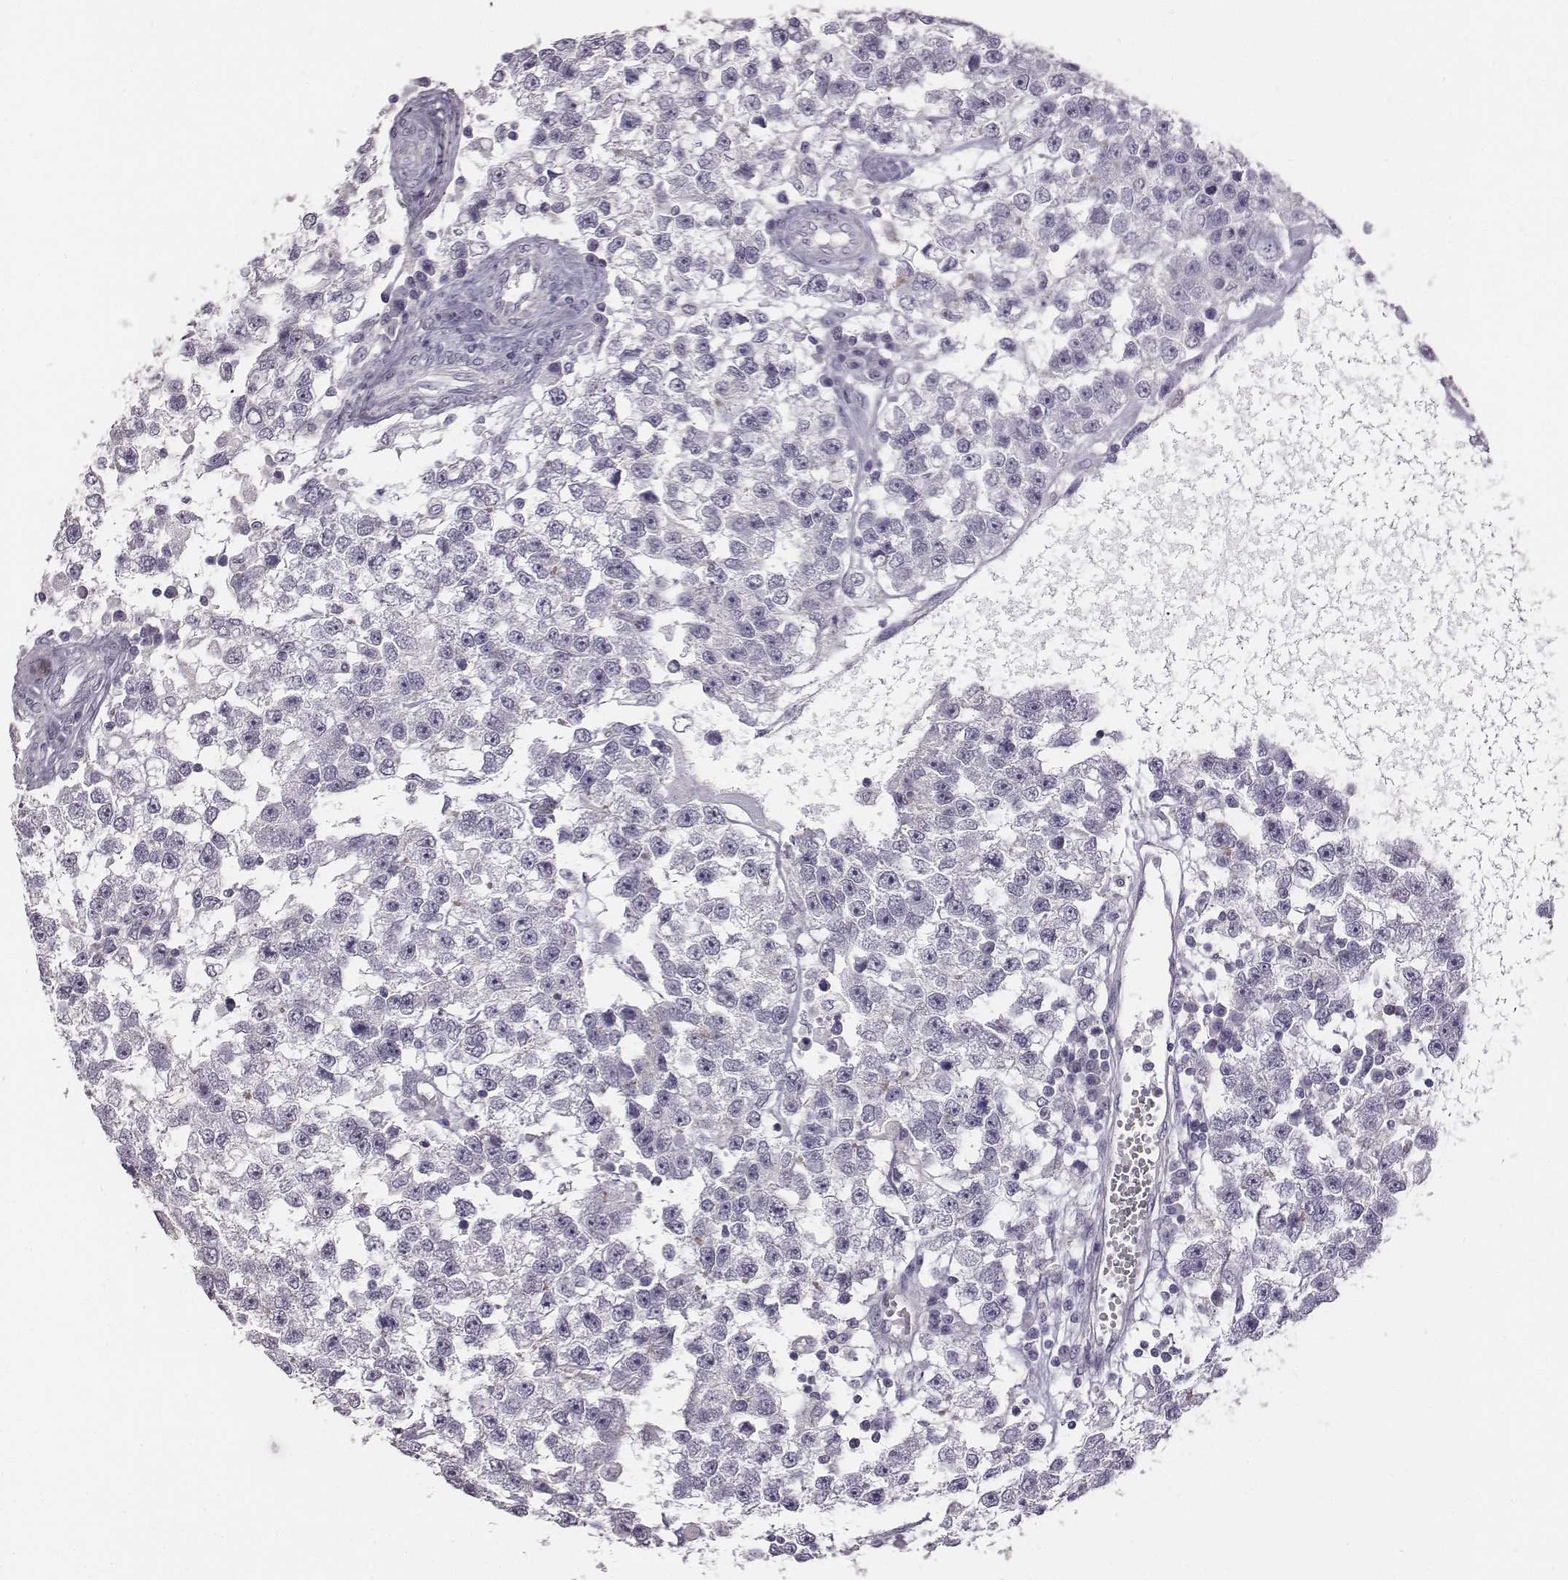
{"staining": {"intensity": "negative", "quantity": "none", "location": "none"}, "tissue": "testis cancer", "cell_type": "Tumor cells", "image_type": "cancer", "snomed": [{"axis": "morphology", "description": "Seminoma, NOS"}, {"axis": "topography", "description": "Testis"}], "caption": "Testis seminoma was stained to show a protein in brown. There is no significant positivity in tumor cells.", "gene": "ADAM7", "patient": {"sex": "male", "age": 34}}